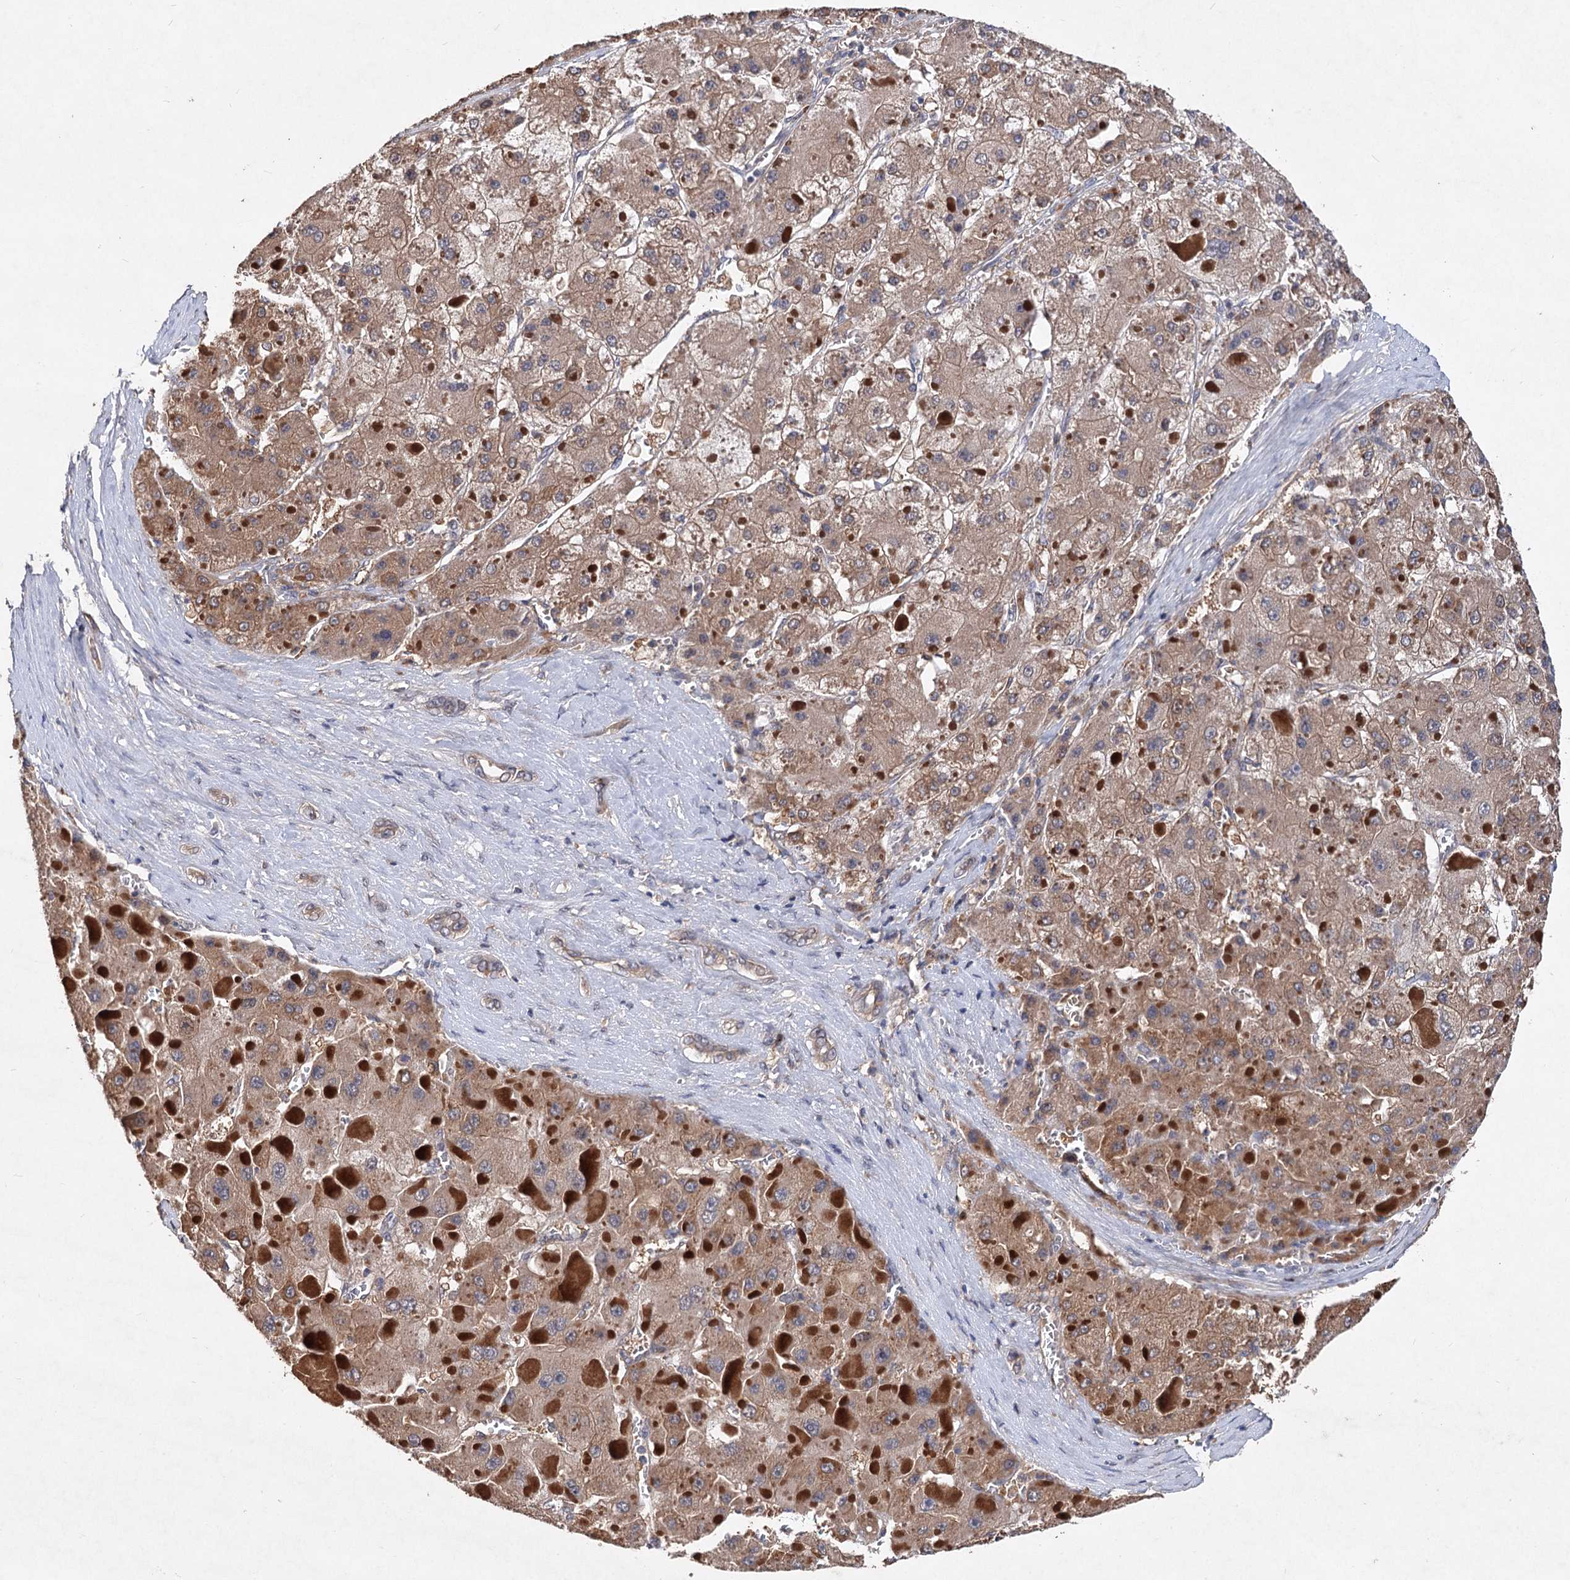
{"staining": {"intensity": "weak", "quantity": ">75%", "location": "cytoplasmic/membranous"}, "tissue": "liver cancer", "cell_type": "Tumor cells", "image_type": "cancer", "snomed": [{"axis": "morphology", "description": "Carcinoma, Hepatocellular, NOS"}, {"axis": "topography", "description": "Liver"}], "caption": "High-magnification brightfield microscopy of hepatocellular carcinoma (liver) stained with DAB (brown) and counterstained with hematoxylin (blue). tumor cells exhibit weak cytoplasmic/membranous positivity is seen in approximately>75% of cells.", "gene": "NUDCD2", "patient": {"sex": "female", "age": 73}}